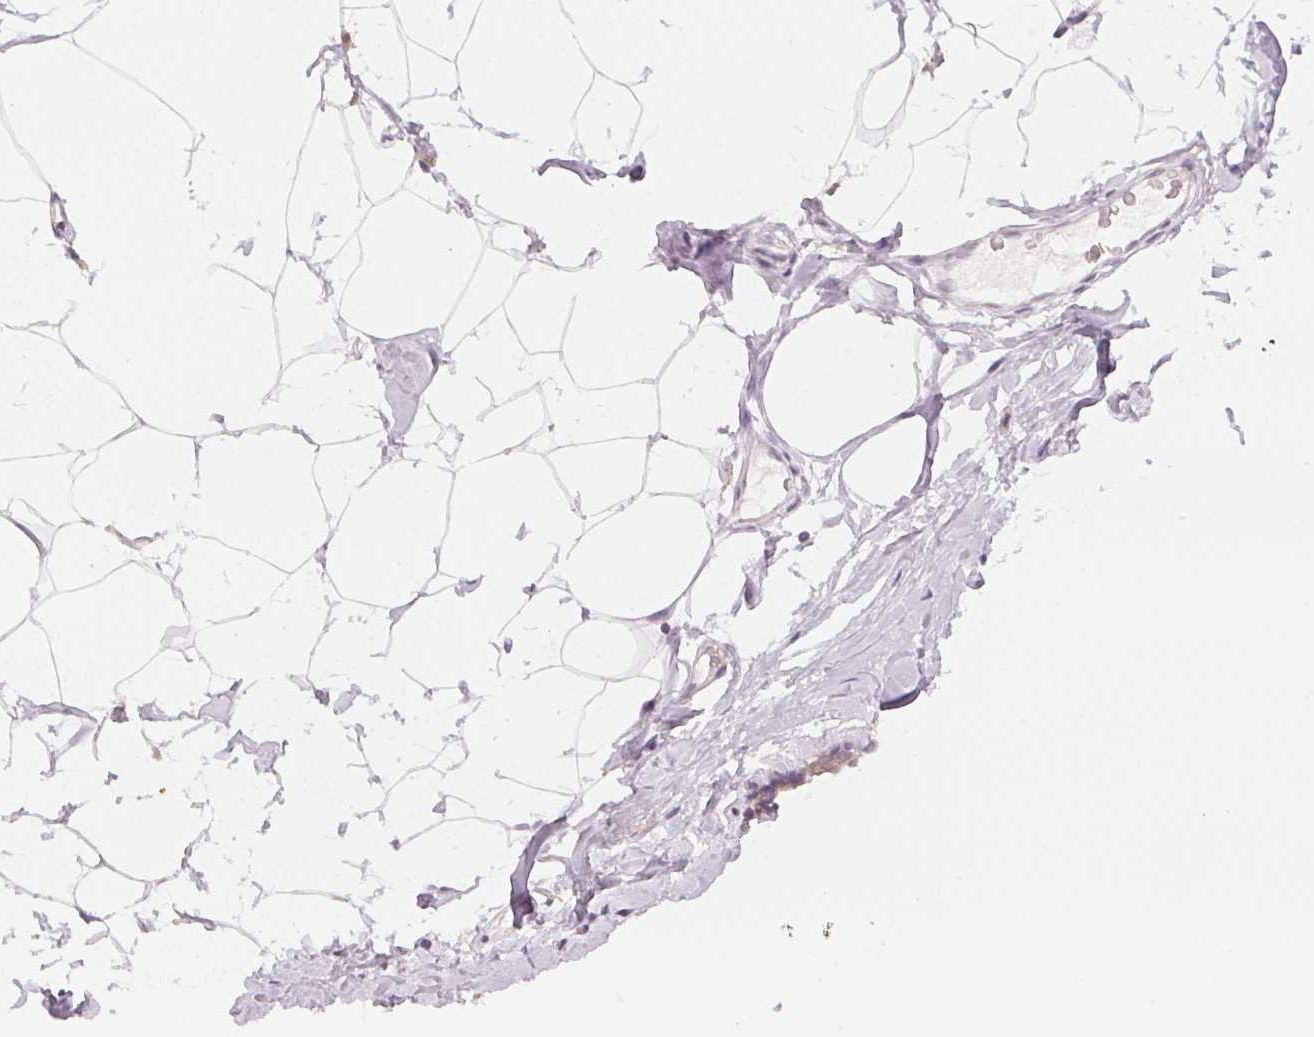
{"staining": {"intensity": "weak", "quantity": "<25%", "location": "cytoplasmic/membranous"}, "tissue": "breast", "cell_type": "Adipocytes", "image_type": "normal", "snomed": [{"axis": "morphology", "description": "Normal tissue, NOS"}, {"axis": "topography", "description": "Breast"}], "caption": "Immunohistochemistry of benign breast demonstrates no expression in adipocytes.", "gene": "CFAP276", "patient": {"sex": "female", "age": 32}}